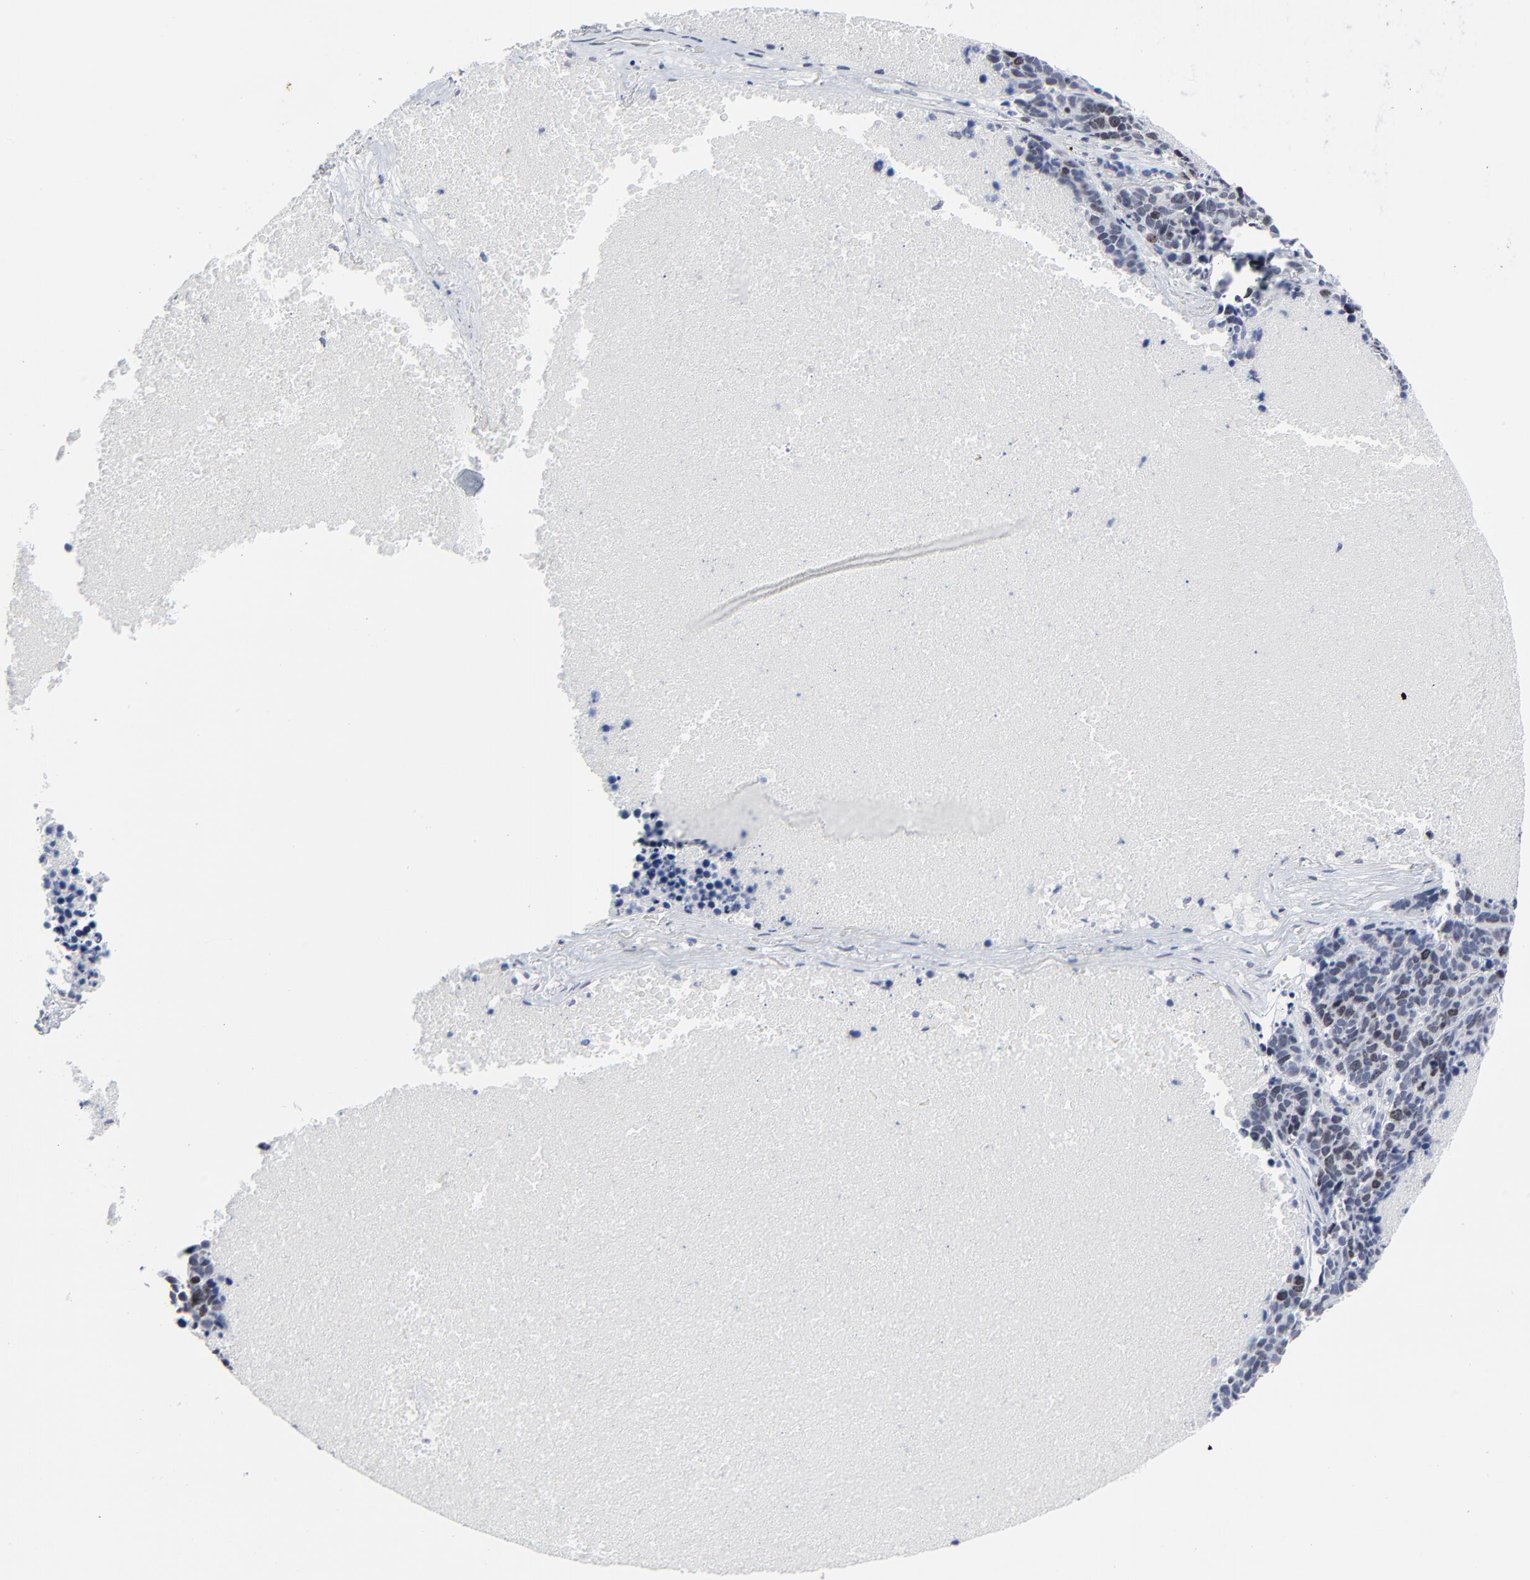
{"staining": {"intensity": "weak", "quantity": "25%-75%", "location": "nuclear"}, "tissue": "lung cancer", "cell_type": "Tumor cells", "image_type": "cancer", "snomed": [{"axis": "morphology", "description": "Neoplasm, malignant, NOS"}, {"axis": "topography", "description": "Lung"}], "caption": "Tumor cells reveal weak nuclear staining in approximately 25%-75% of cells in malignant neoplasm (lung). The staining is performed using DAB (3,3'-diaminobenzidine) brown chromogen to label protein expression. The nuclei are counter-stained blue using hematoxylin.", "gene": "ZNF589", "patient": {"sex": "female", "age": 75}}